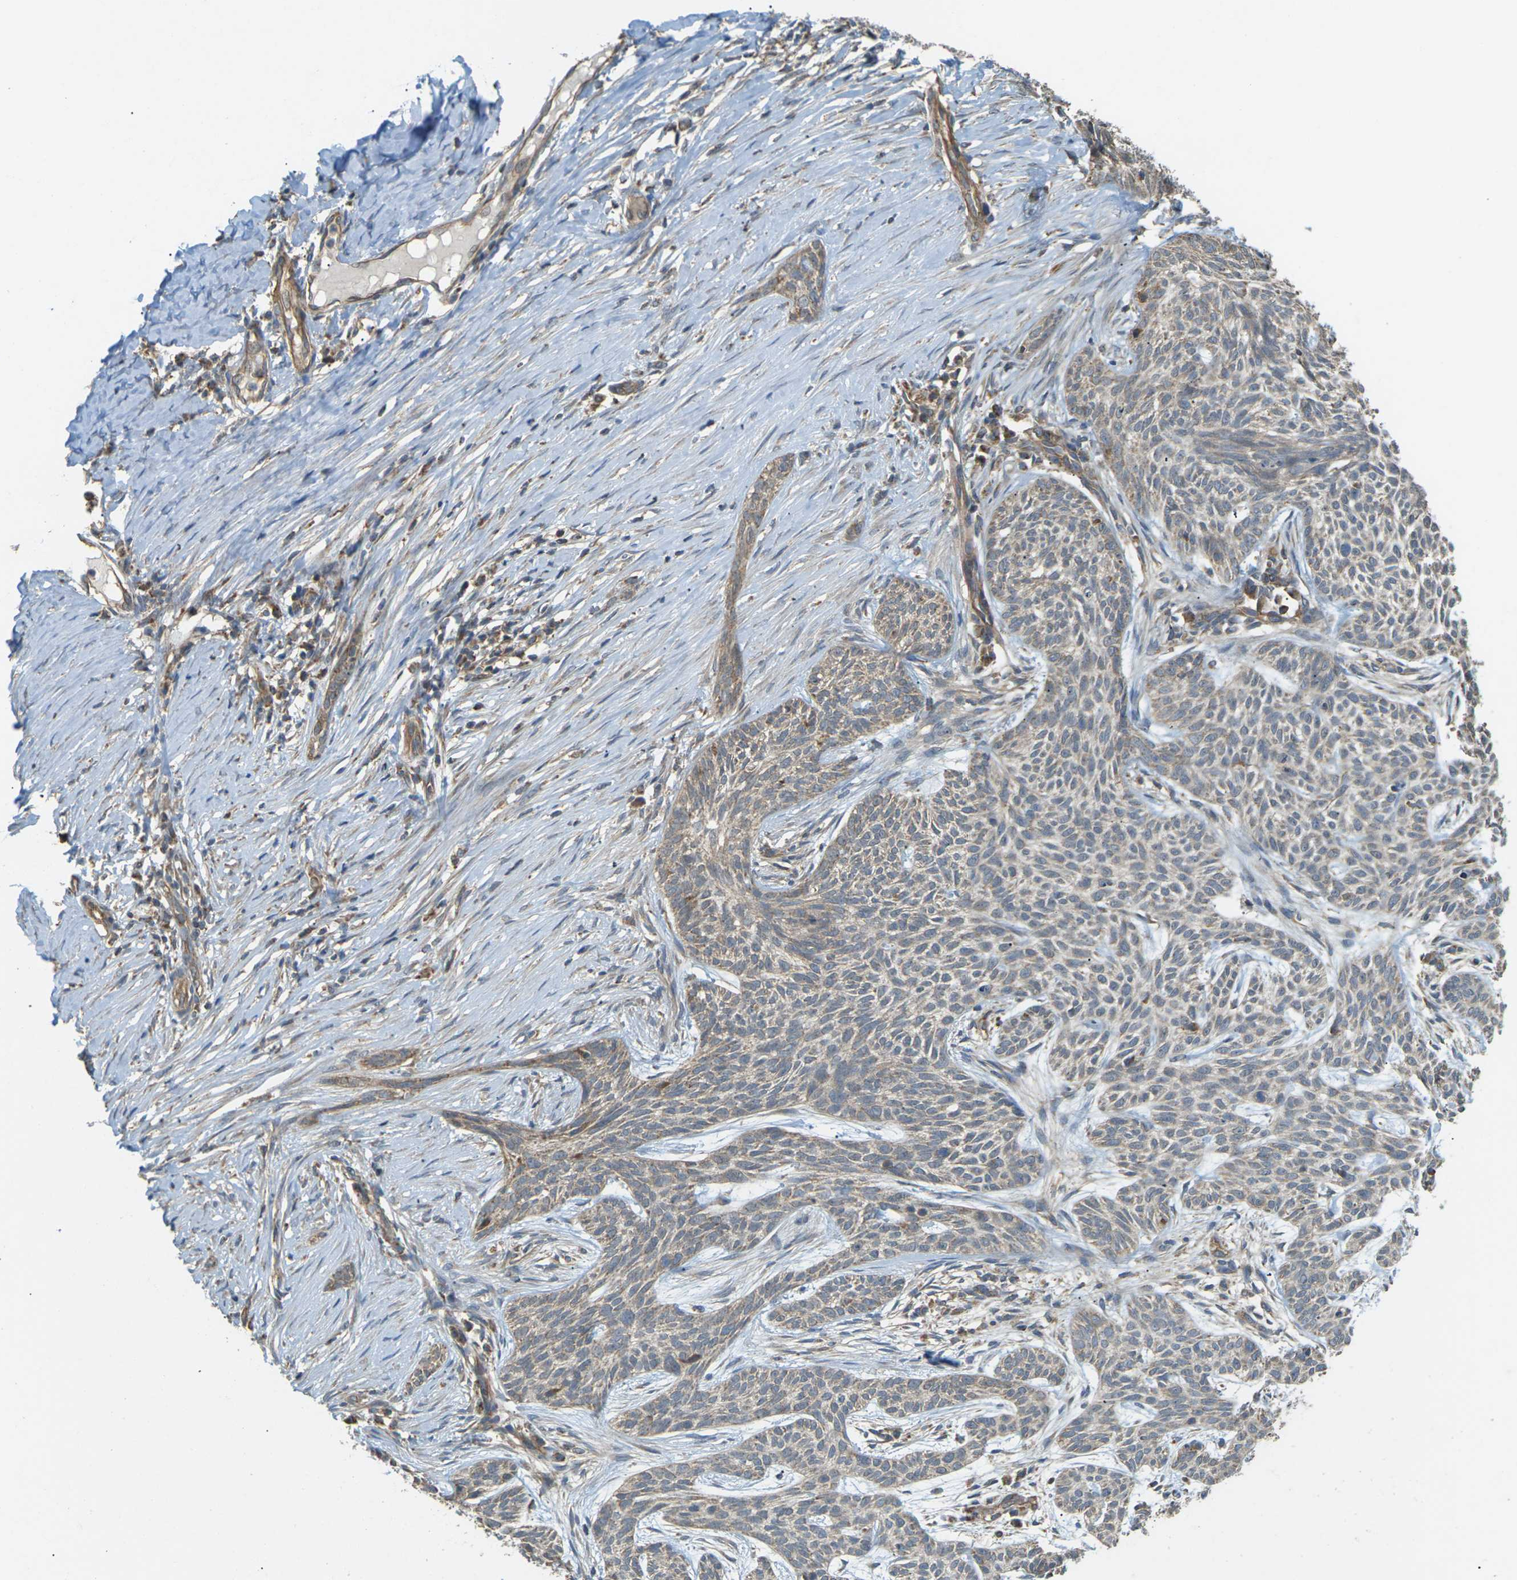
{"staining": {"intensity": "weak", "quantity": ">75%", "location": "cytoplasmic/membranous"}, "tissue": "skin cancer", "cell_type": "Tumor cells", "image_type": "cancer", "snomed": [{"axis": "morphology", "description": "Basal cell carcinoma"}, {"axis": "topography", "description": "Skin"}], "caption": "A brown stain highlights weak cytoplasmic/membranous expression of a protein in human skin basal cell carcinoma tumor cells.", "gene": "KSR1", "patient": {"sex": "female", "age": 59}}